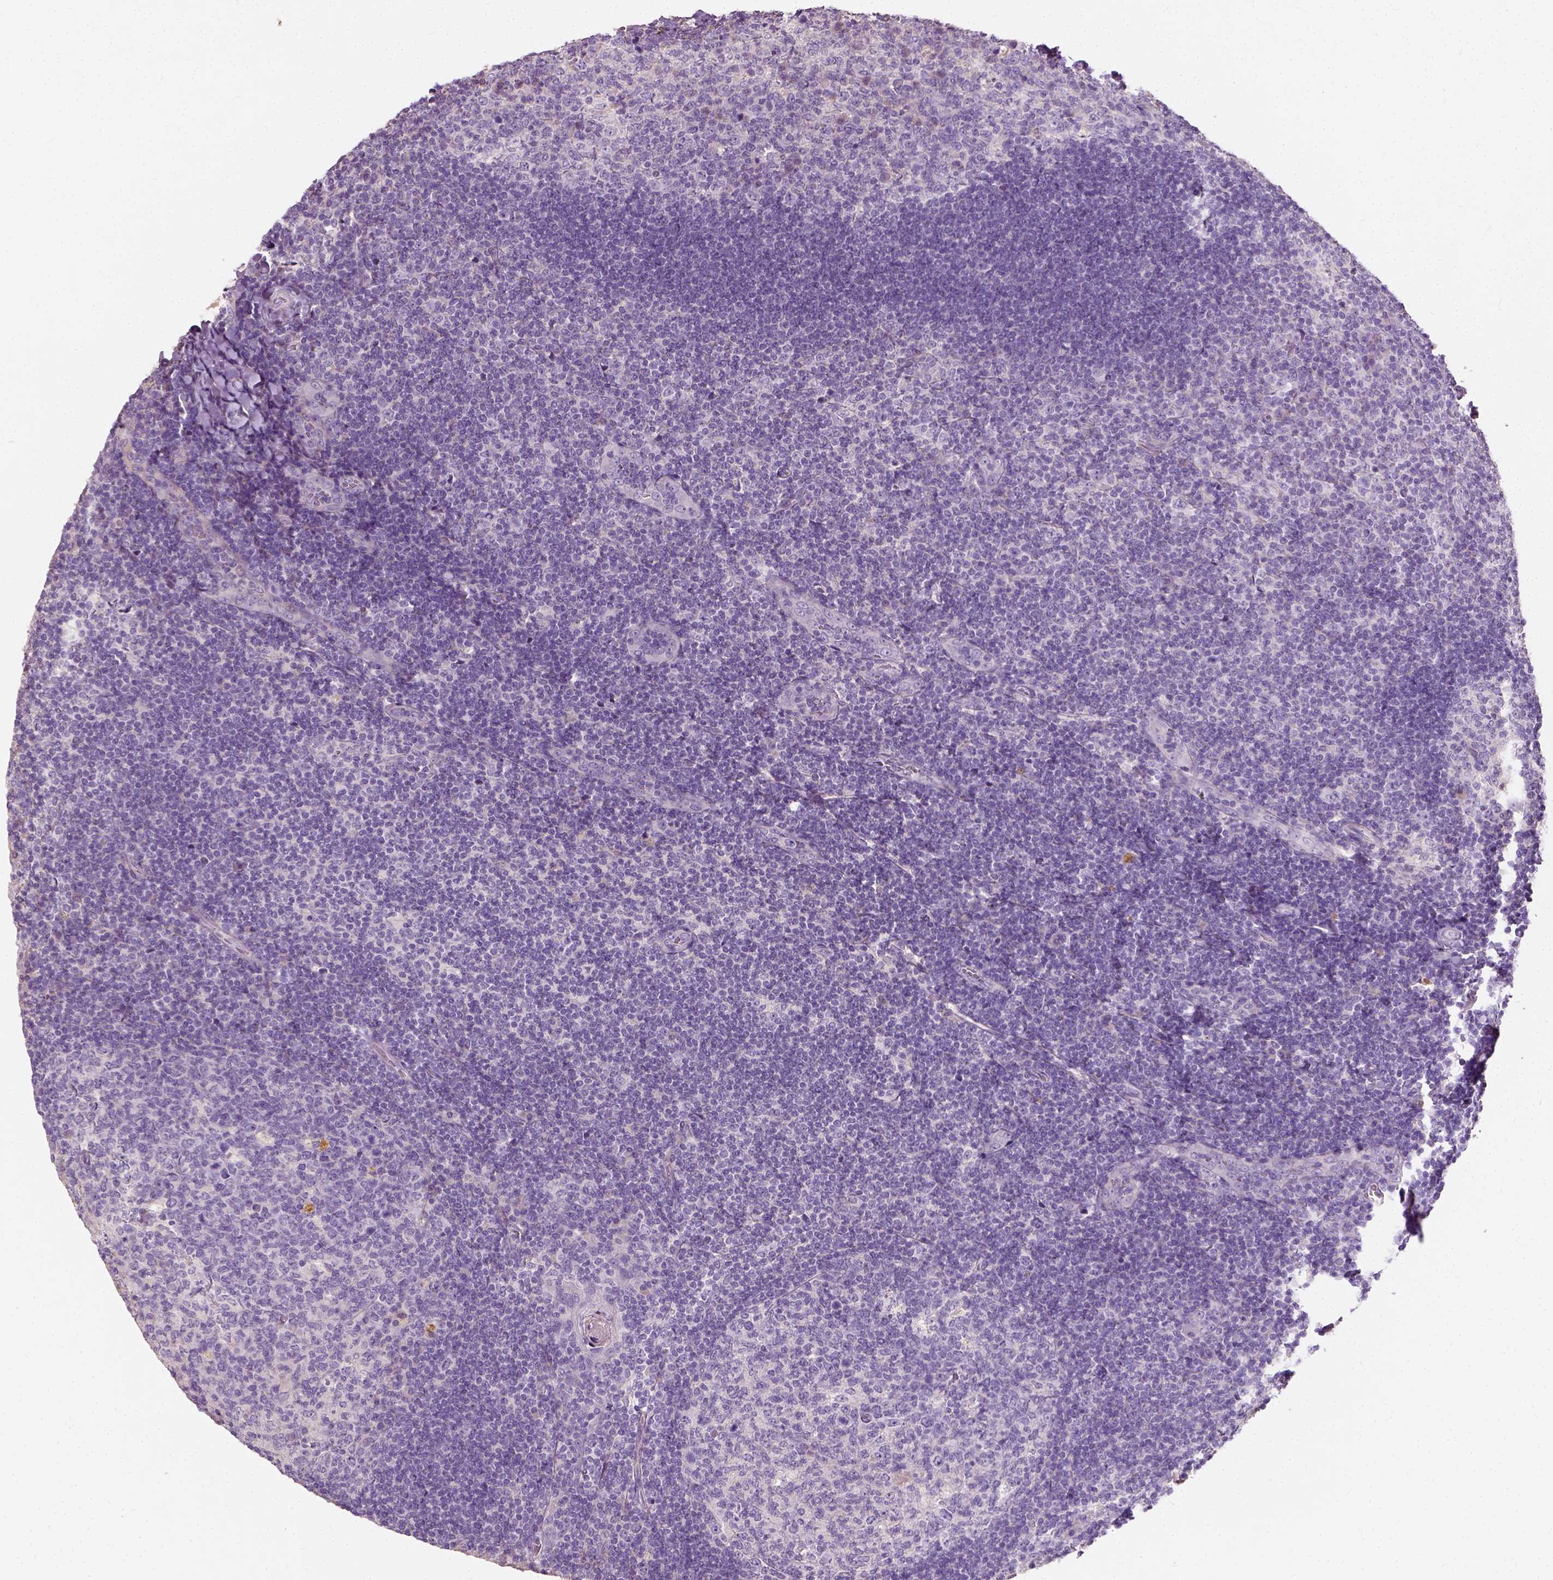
{"staining": {"intensity": "negative", "quantity": "none", "location": "none"}, "tissue": "tonsil", "cell_type": "Germinal center cells", "image_type": "normal", "snomed": [{"axis": "morphology", "description": "Normal tissue, NOS"}, {"axis": "topography", "description": "Tonsil"}], "caption": "An immunohistochemistry micrograph of benign tonsil is shown. There is no staining in germinal center cells of tonsil.", "gene": "DHCR24", "patient": {"sex": "male", "age": 17}}